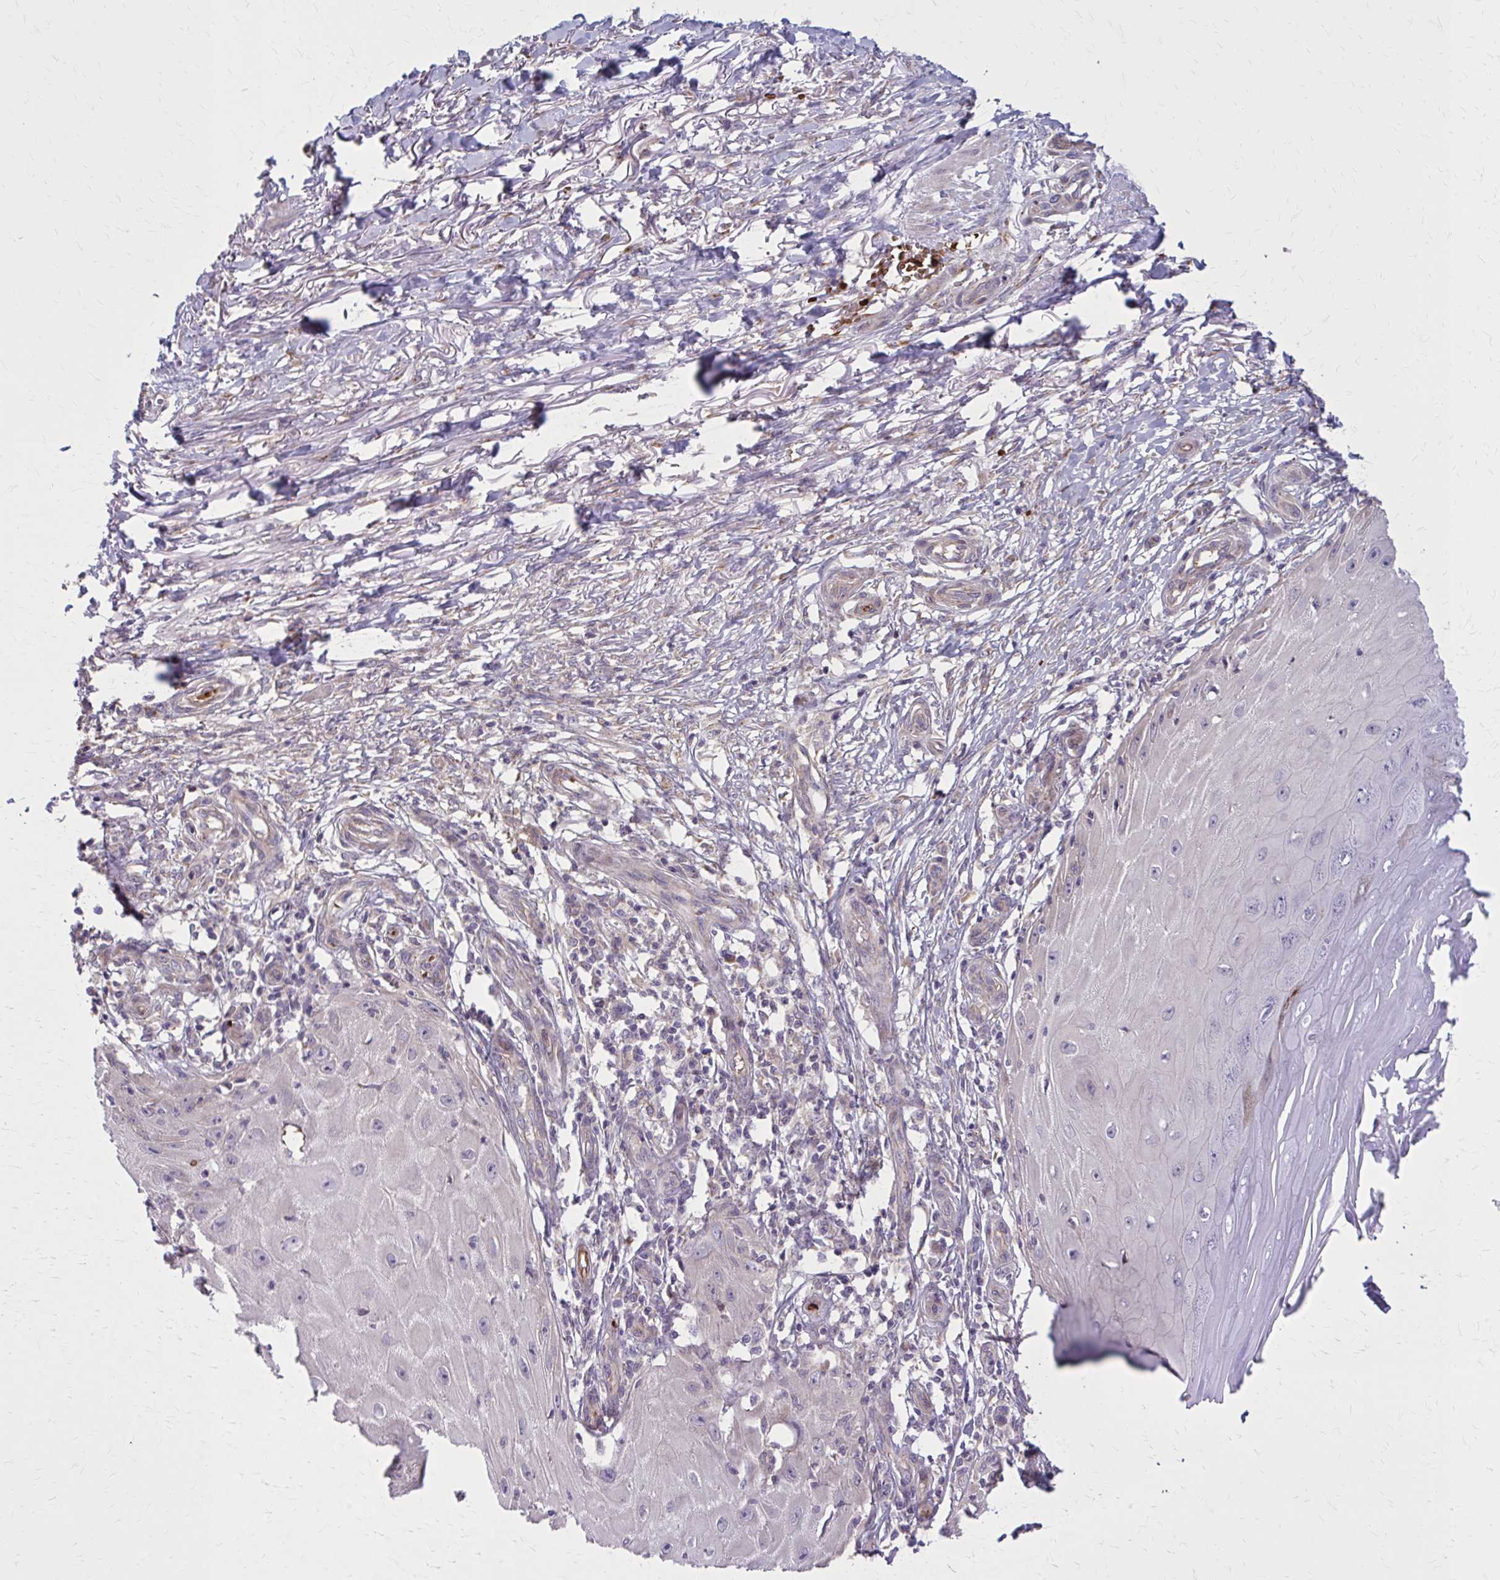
{"staining": {"intensity": "negative", "quantity": "none", "location": "none"}, "tissue": "skin cancer", "cell_type": "Tumor cells", "image_type": "cancer", "snomed": [{"axis": "morphology", "description": "Squamous cell carcinoma, NOS"}, {"axis": "topography", "description": "Skin"}], "caption": "DAB immunohistochemical staining of skin cancer exhibits no significant staining in tumor cells.", "gene": "SNF8", "patient": {"sex": "female", "age": 77}}